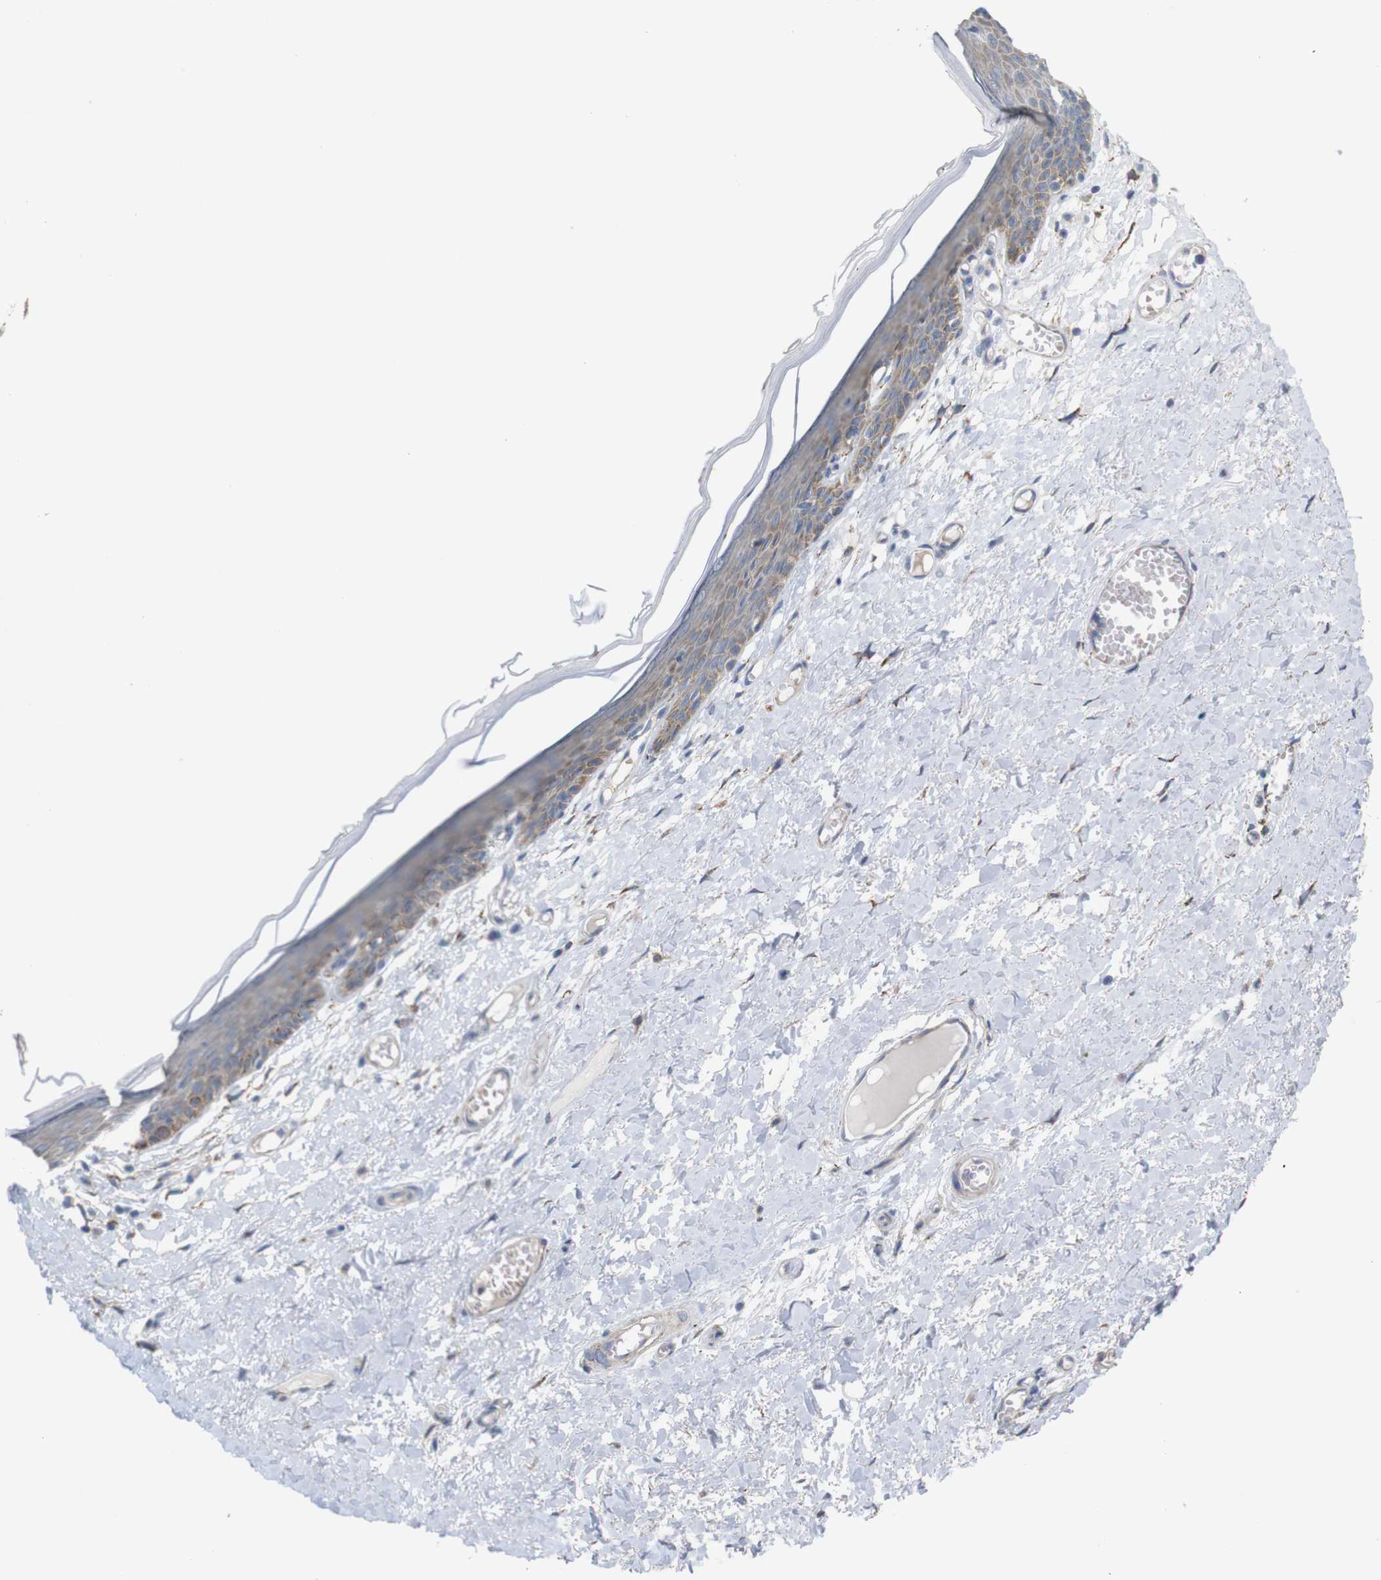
{"staining": {"intensity": "moderate", "quantity": "25%-75%", "location": "cytoplasmic/membranous"}, "tissue": "skin", "cell_type": "Epidermal cells", "image_type": "normal", "snomed": [{"axis": "morphology", "description": "Normal tissue, NOS"}, {"axis": "topography", "description": "Vulva"}], "caption": "Skin stained with DAB (3,3'-diaminobenzidine) IHC displays medium levels of moderate cytoplasmic/membranous staining in approximately 25%-75% of epidermal cells.", "gene": "PTPRR", "patient": {"sex": "female", "age": 54}}